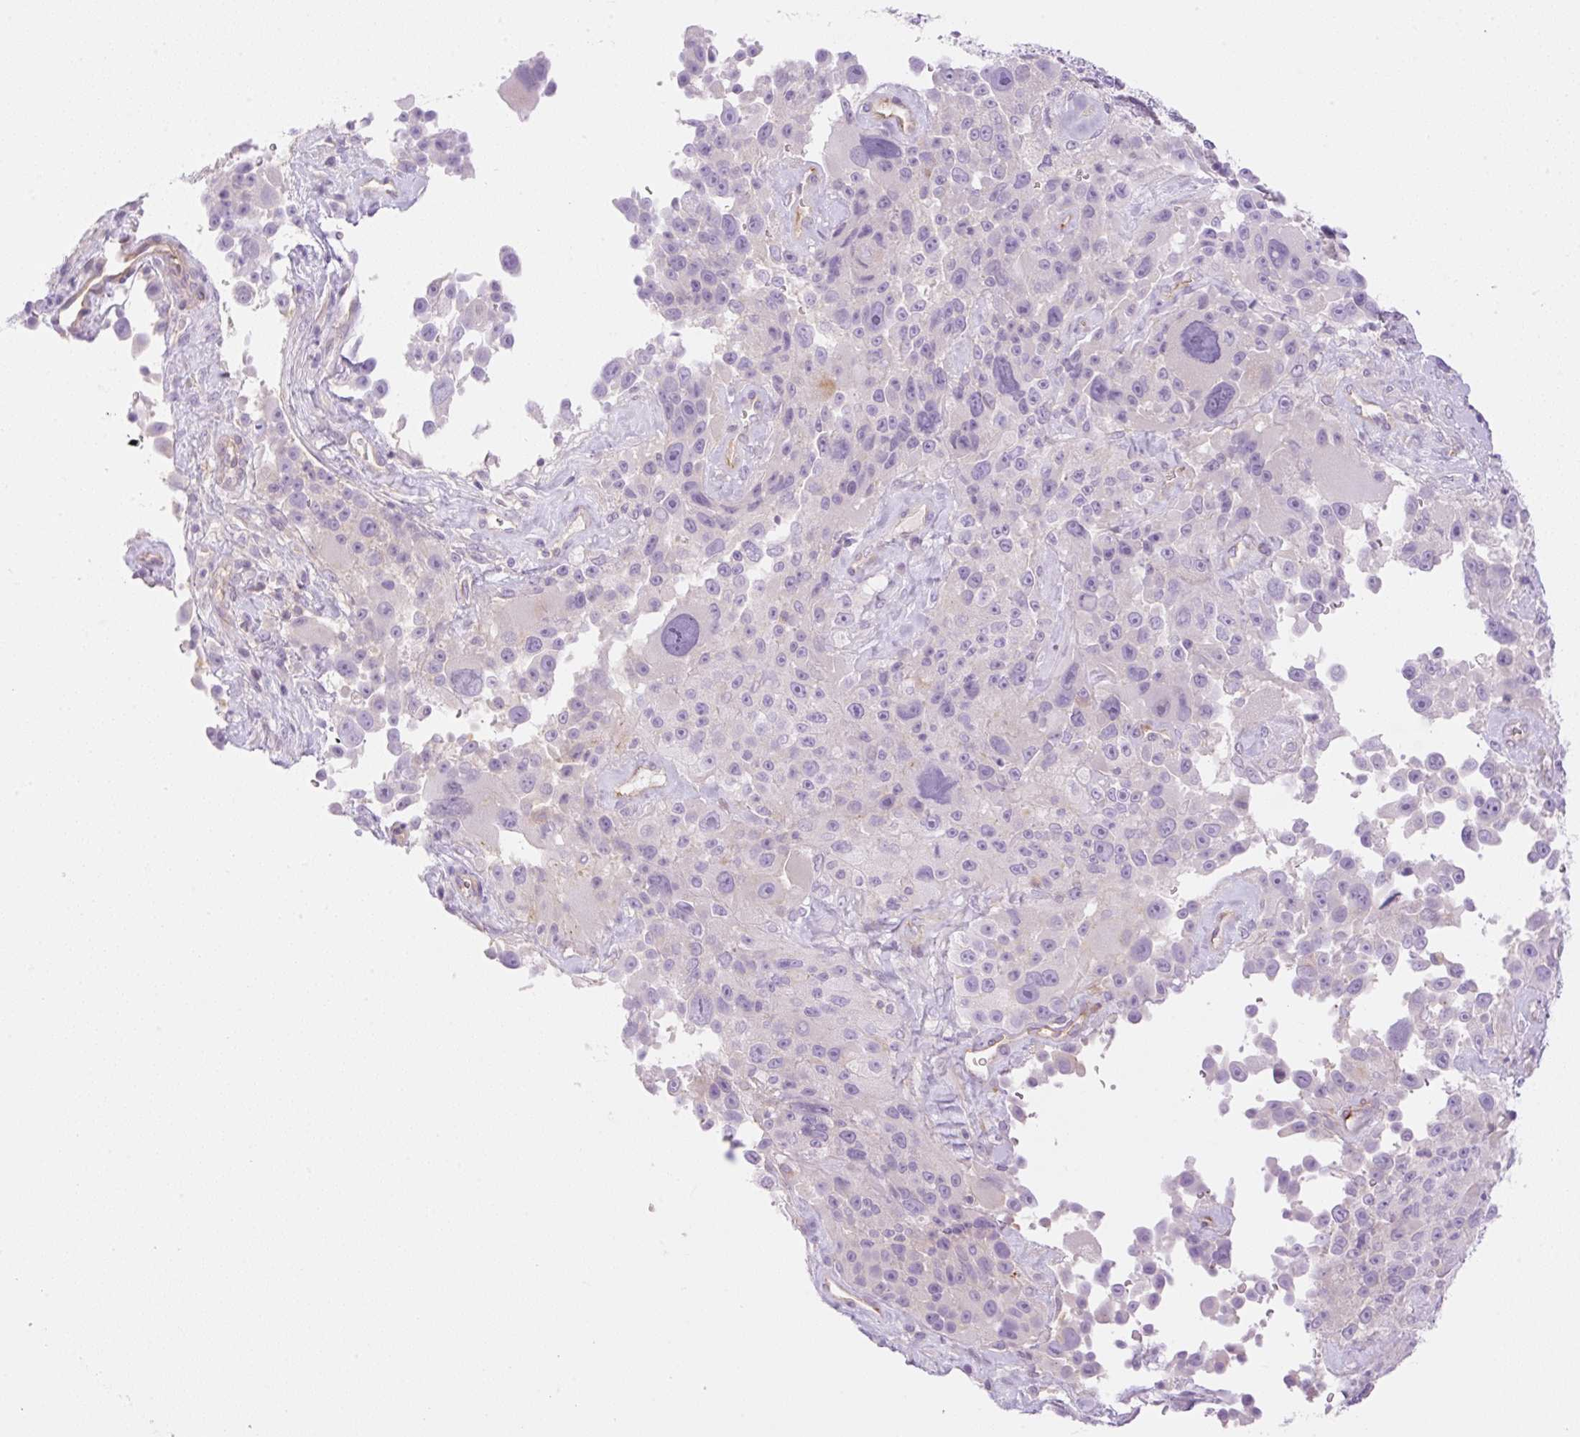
{"staining": {"intensity": "negative", "quantity": "none", "location": "none"}, "tissue": "melanoma", "cell_type": "Tumor cells", "image_type": "cancer", "snomed": [{"axis": "morphology", "description": "Malignant melanoma, Metastatic site"}, {"axis": "topography", "description": "Lymph node"}], "caption": "High power microscopy photomicrograph of an IHC image of malignant melanoma (metastatic site), revealing no significant positivity in tumor cells.", "gene": "EHD3", "patient": {"sex": "male", "age": 62}}